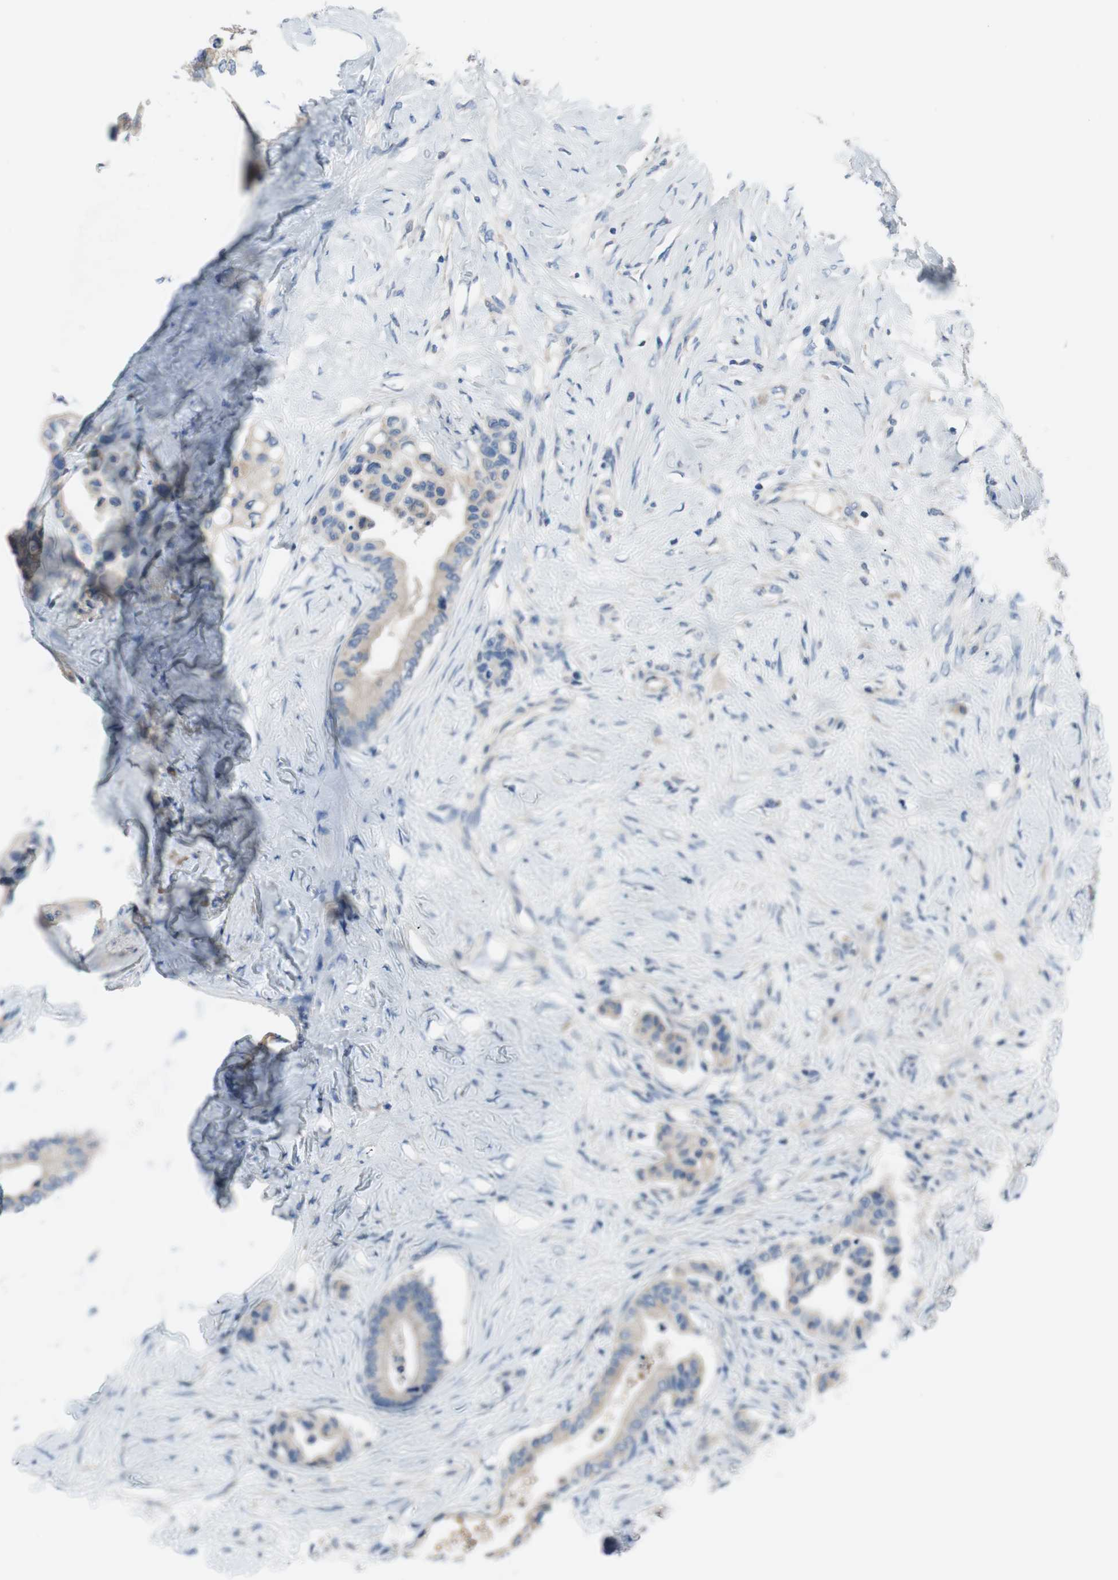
{"staining": {"intensity": "weak", "quantity": "25%-75%", "location": "cytoplasmic/membranous"}, "tissue": "colorectal cancer", "cell_type": "Tumor cells", "image_type": "cancer", "snomed": [{"axis": "morphology", "description": "Normal tissue, NOS"}, {"axis": "morphology", "description": "Adenocarcinoma, NOS"}, {"axis": "topography", "description": "Colon"}], "caption": "Human colorectal cancer stained with a protein marker demonstrates weak staining in tumor cells.", "gene": "FDFT1", "patient": {"sex": "male", "age": 82}}